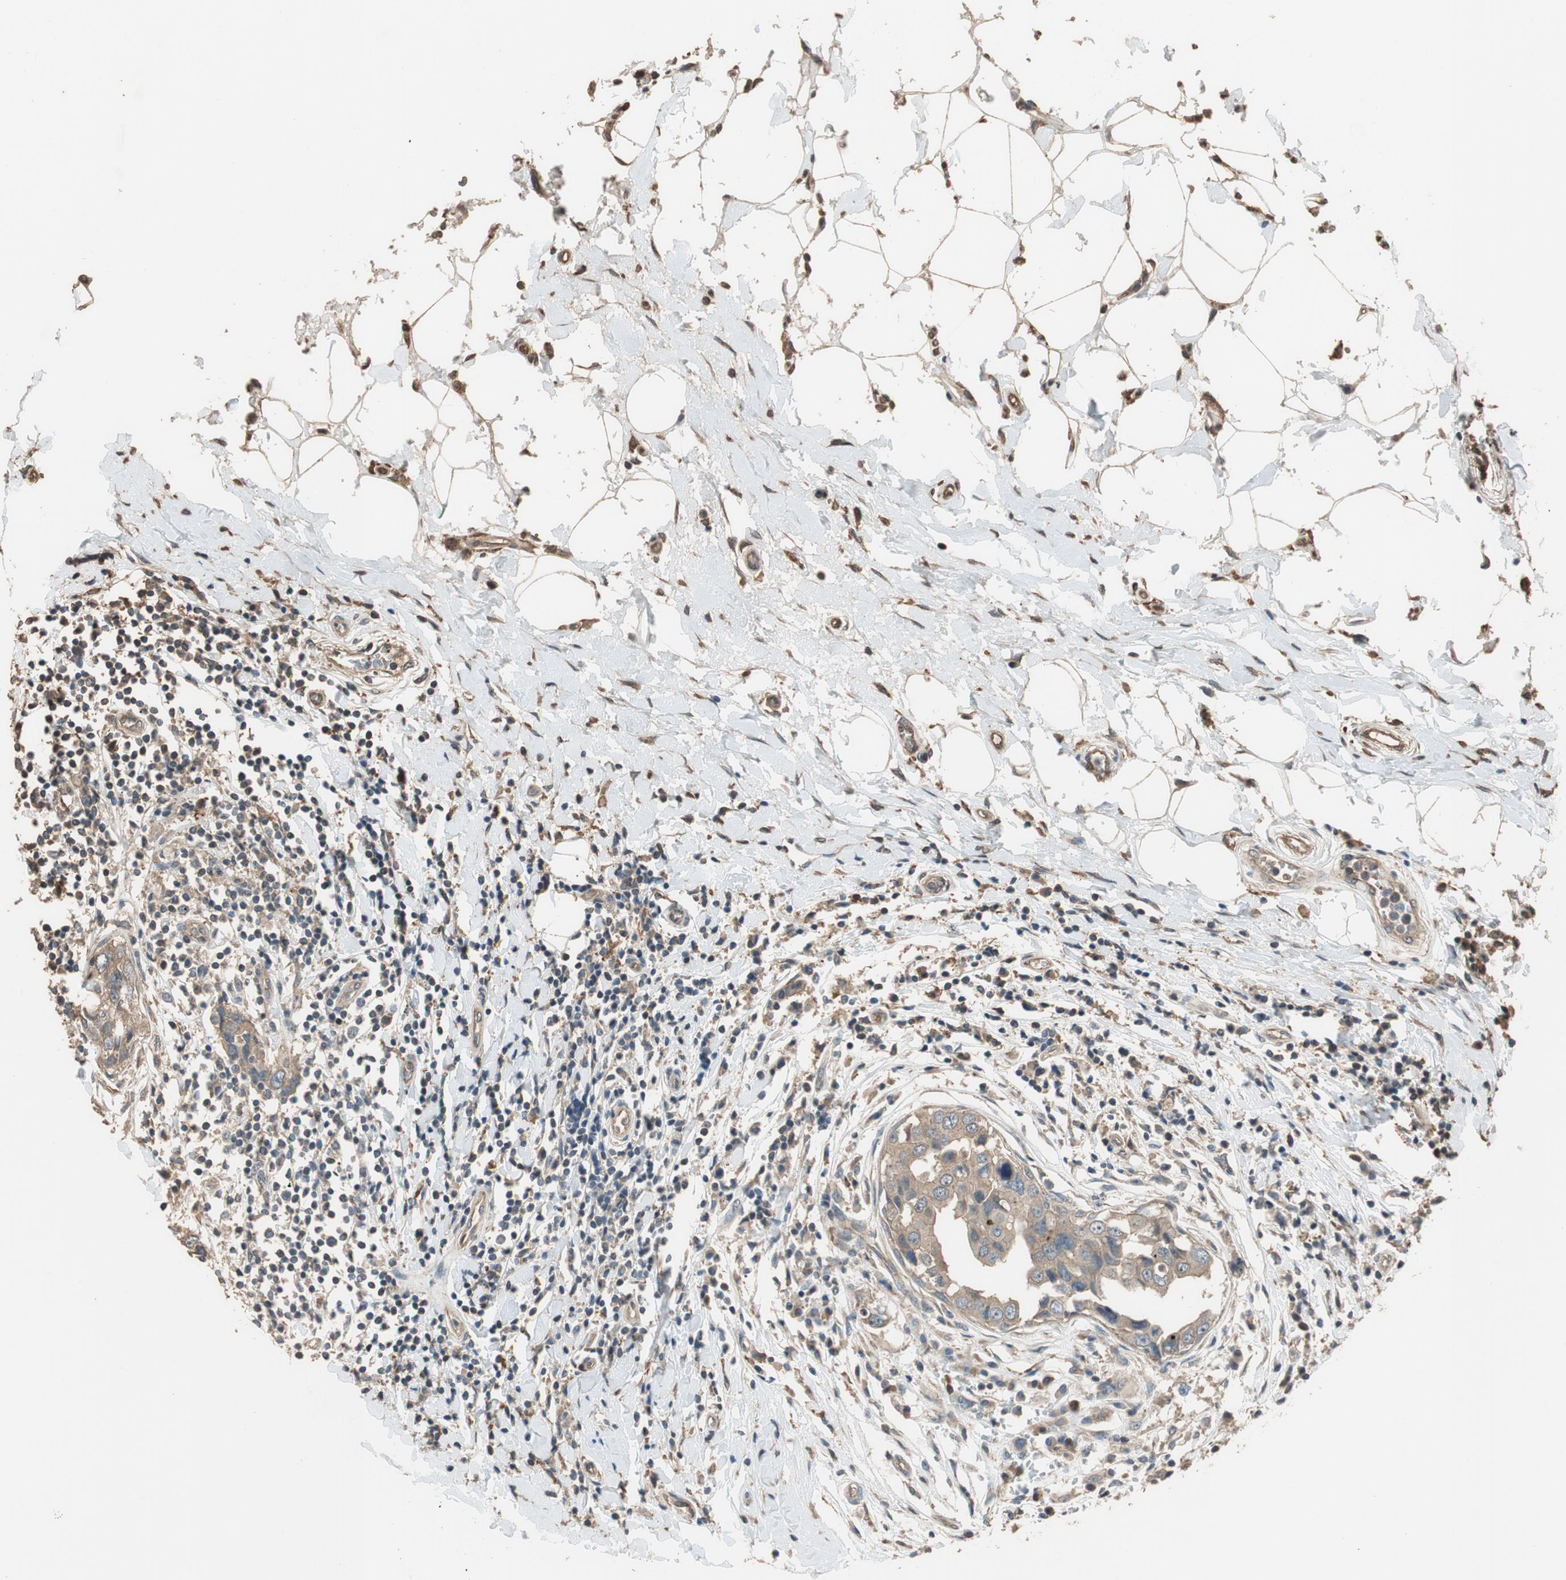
{"staining": {"intensity": "weak", "quantity": ">75%", "location": "cytoplasmic/membranous"}, "tissue": "breast cancer", "cell_type": "Tumor cells", "image_type": "cancer", "snomed": [{"axis": "morphology", "description": "Duct carcinoma"}, {"axis": "topography", "description": "Breast"}], "caption": "DAB (3,3'-diaminobenzidine) immunohistochemical staining of human breast infiltrating ductal carcinoma exhibits weak cytoplasmic/membranous protein staining in about >75% of tumor cells. (IHC, brightfield microscopy, high magnification).", "gene": "MST1R", "patient": {"sex": "female", "age": 27}}